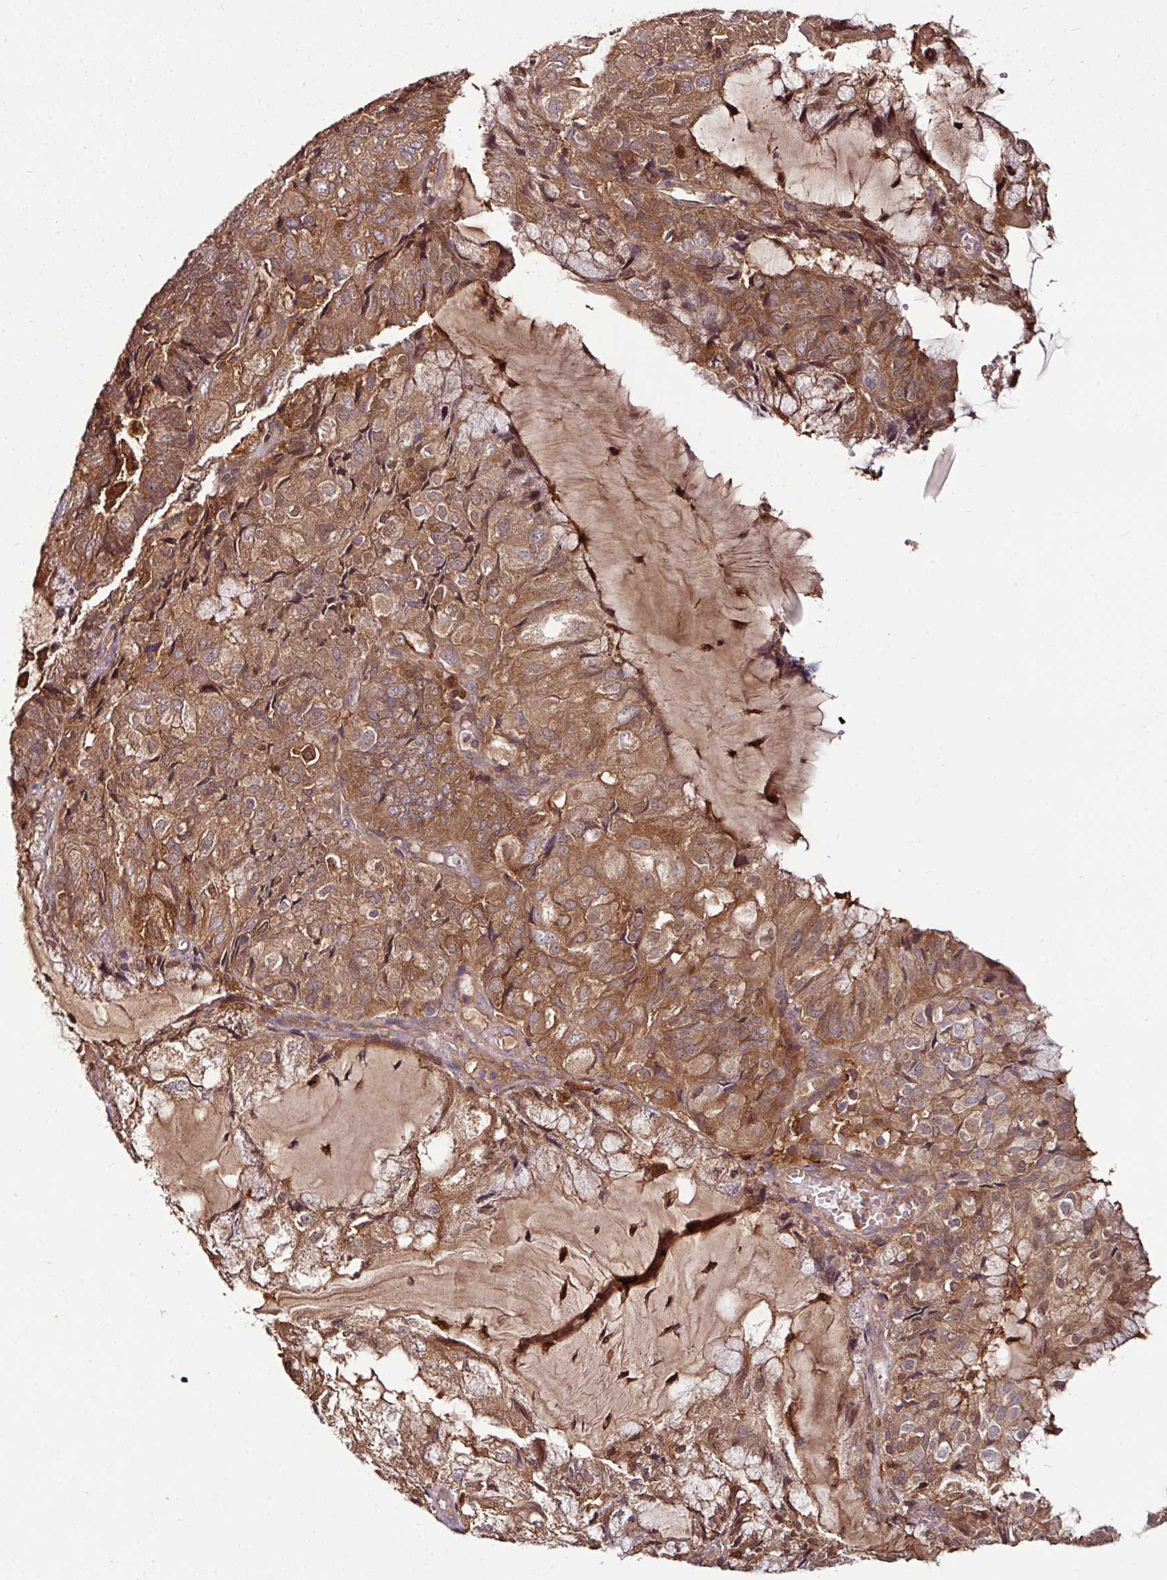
{"staining": {"intensity": "moderate", "quantity": ">75%", "location": "cytoplasmic/membranous"}, "tissue": "endometrial cancer", "cell_type": "Tumor cells", "image_type": "cancer", "snomed": [{"axis": "morphology", "description": "Adenocarcinoma, NOS"}, {"axis": "topography", "description": "Endometrium"}], "caption": "High-magnification brightfield microscopy of endometrial cancer (adenocarcinoma) stained with DAB (3,3'-diaminobenzidine) (brown) and counterstained with hematoxylin (blue). tumor cells exhibit moderate cytoplasmic/membranous staining is present in about>75% of cells.", "gene": "GNPDA1", "patient": {"sex": "female", "age": 81}}